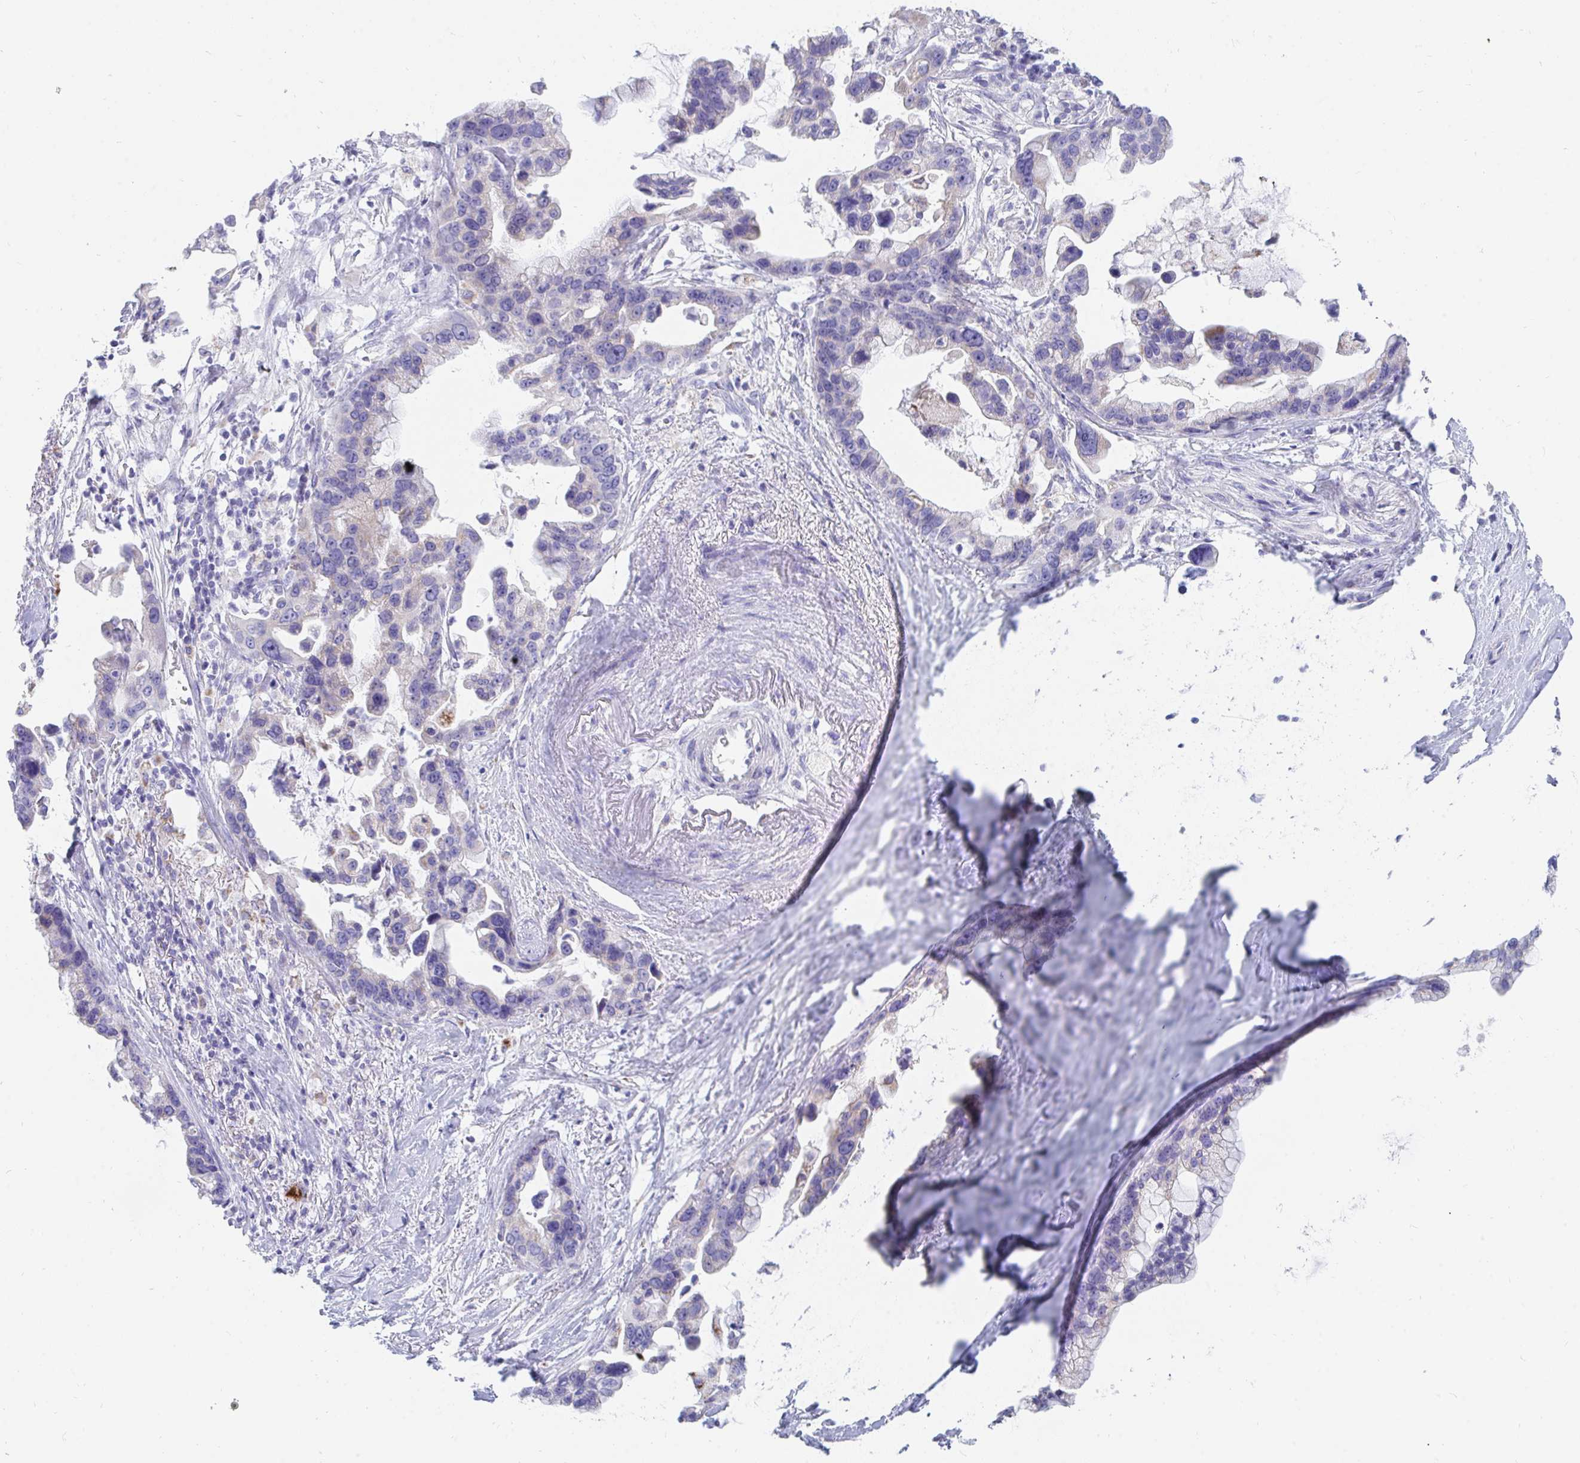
{"staining": {"intensity": "negative", "quantity": "none", "location": "none"}, "tissue": "pancreatic cancer", "cell_type": "Tumor cells", "image_type": "cancer", "snomed": [{"axis": "morphology", "description": "Adenocarcinoma, NOS"}, {"axis": "topography", "description": "Pancreas"}], "caption": "An image of pancreatic cancer (adenocarcinoma) stained for a protein shows no brown staining in tumor cells. (Brightfield microscopy of DAB (3,3'-diaminobenzidine) immunohistochemistry (IHC) at high magnification).", "gene": "PC", "patient": {"sex": "female", "age": 83}}